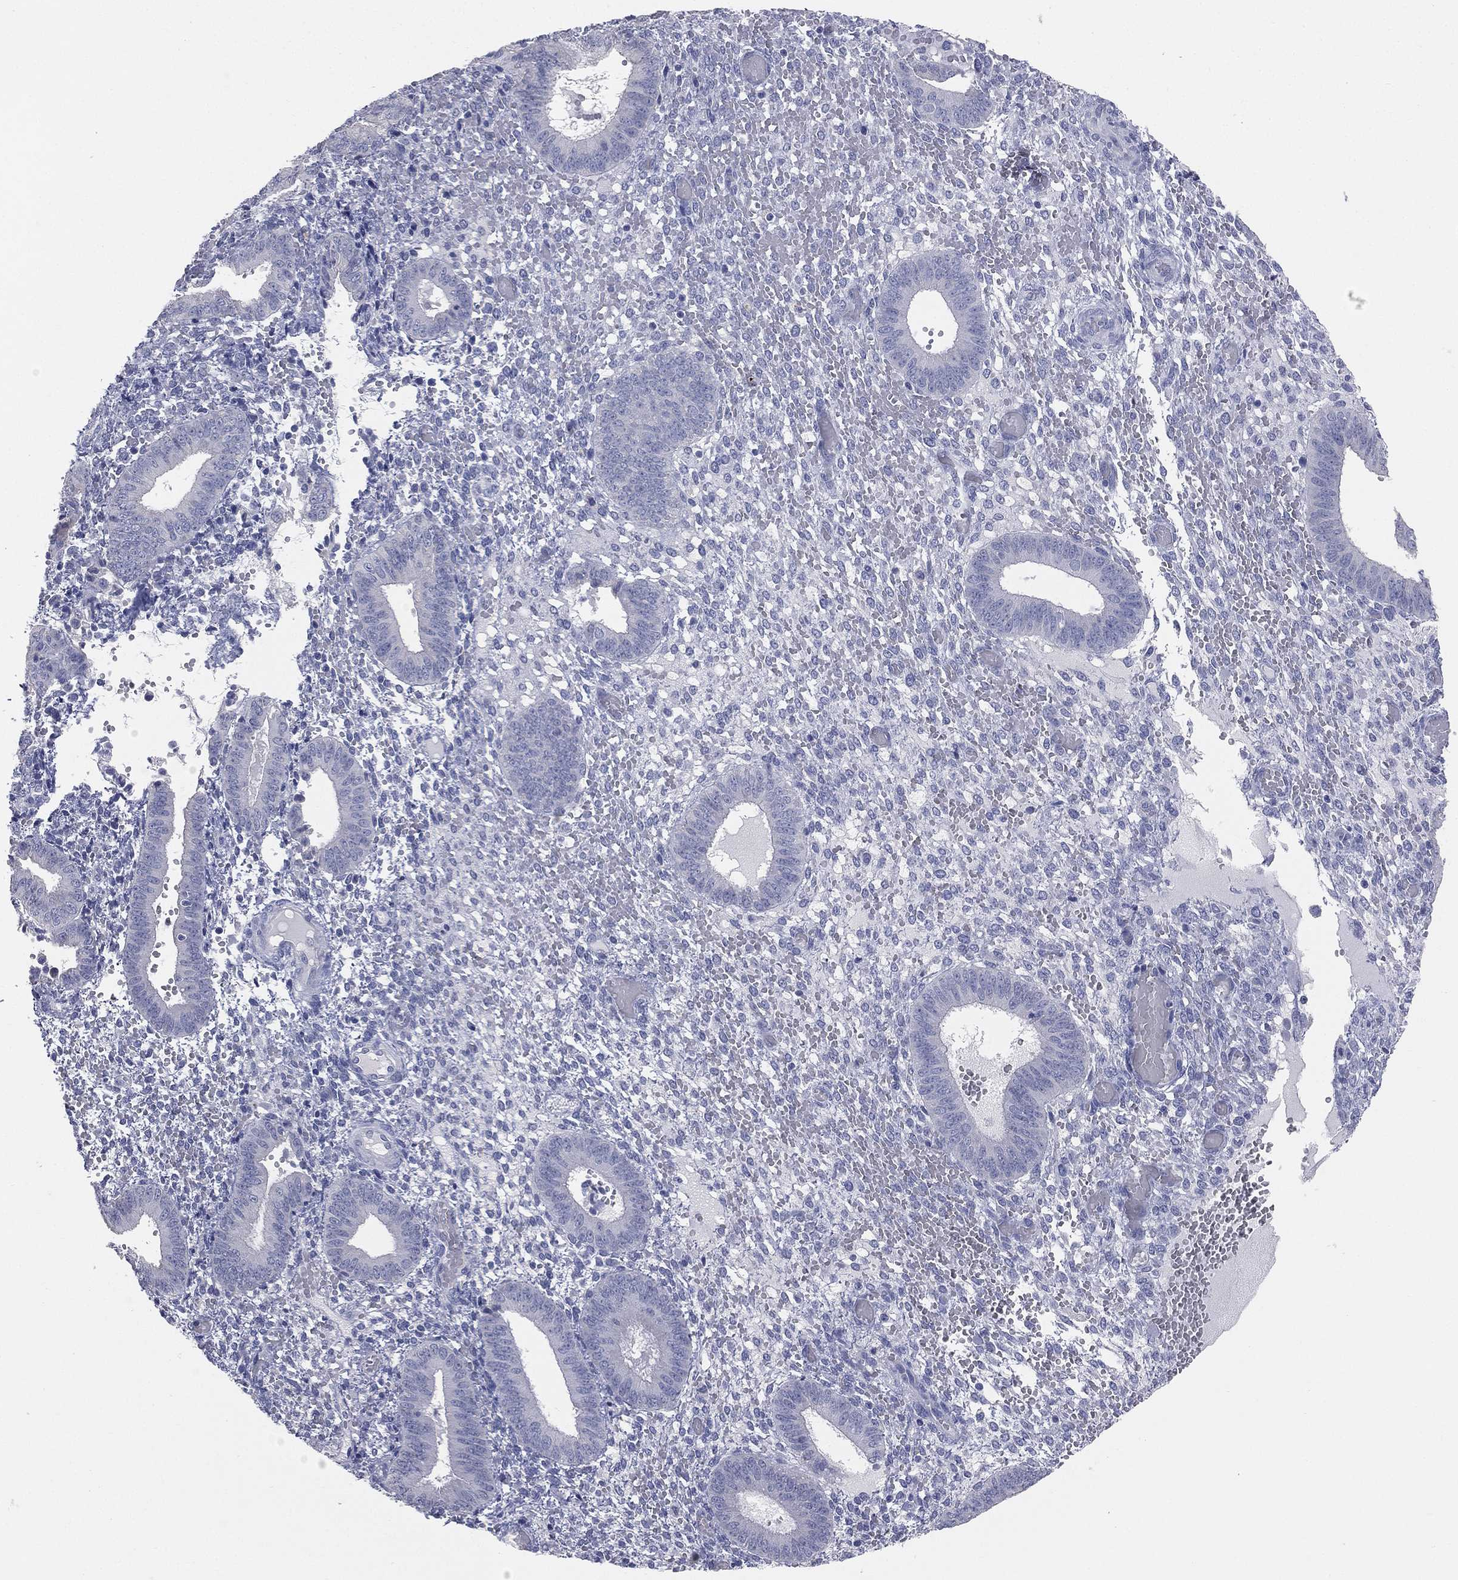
{"staining": {"intensity": "negative", "quantity": "none", "location": "none"}, "tissue": "endometrium", "cell_type": "Cells in endometrial stroma", "image_type": "normal", "snomed": [{"axis": "morphology", "description": "Normal tissue, NOS"}, {"axis": "topography", "description": "Endometrium"}], "caption": "Endometrium stained for a protein using IHC displays no positivity cells in endometrial stroma.", "gene": "STK31", "patient": {"sex": "female", "age": 42}}